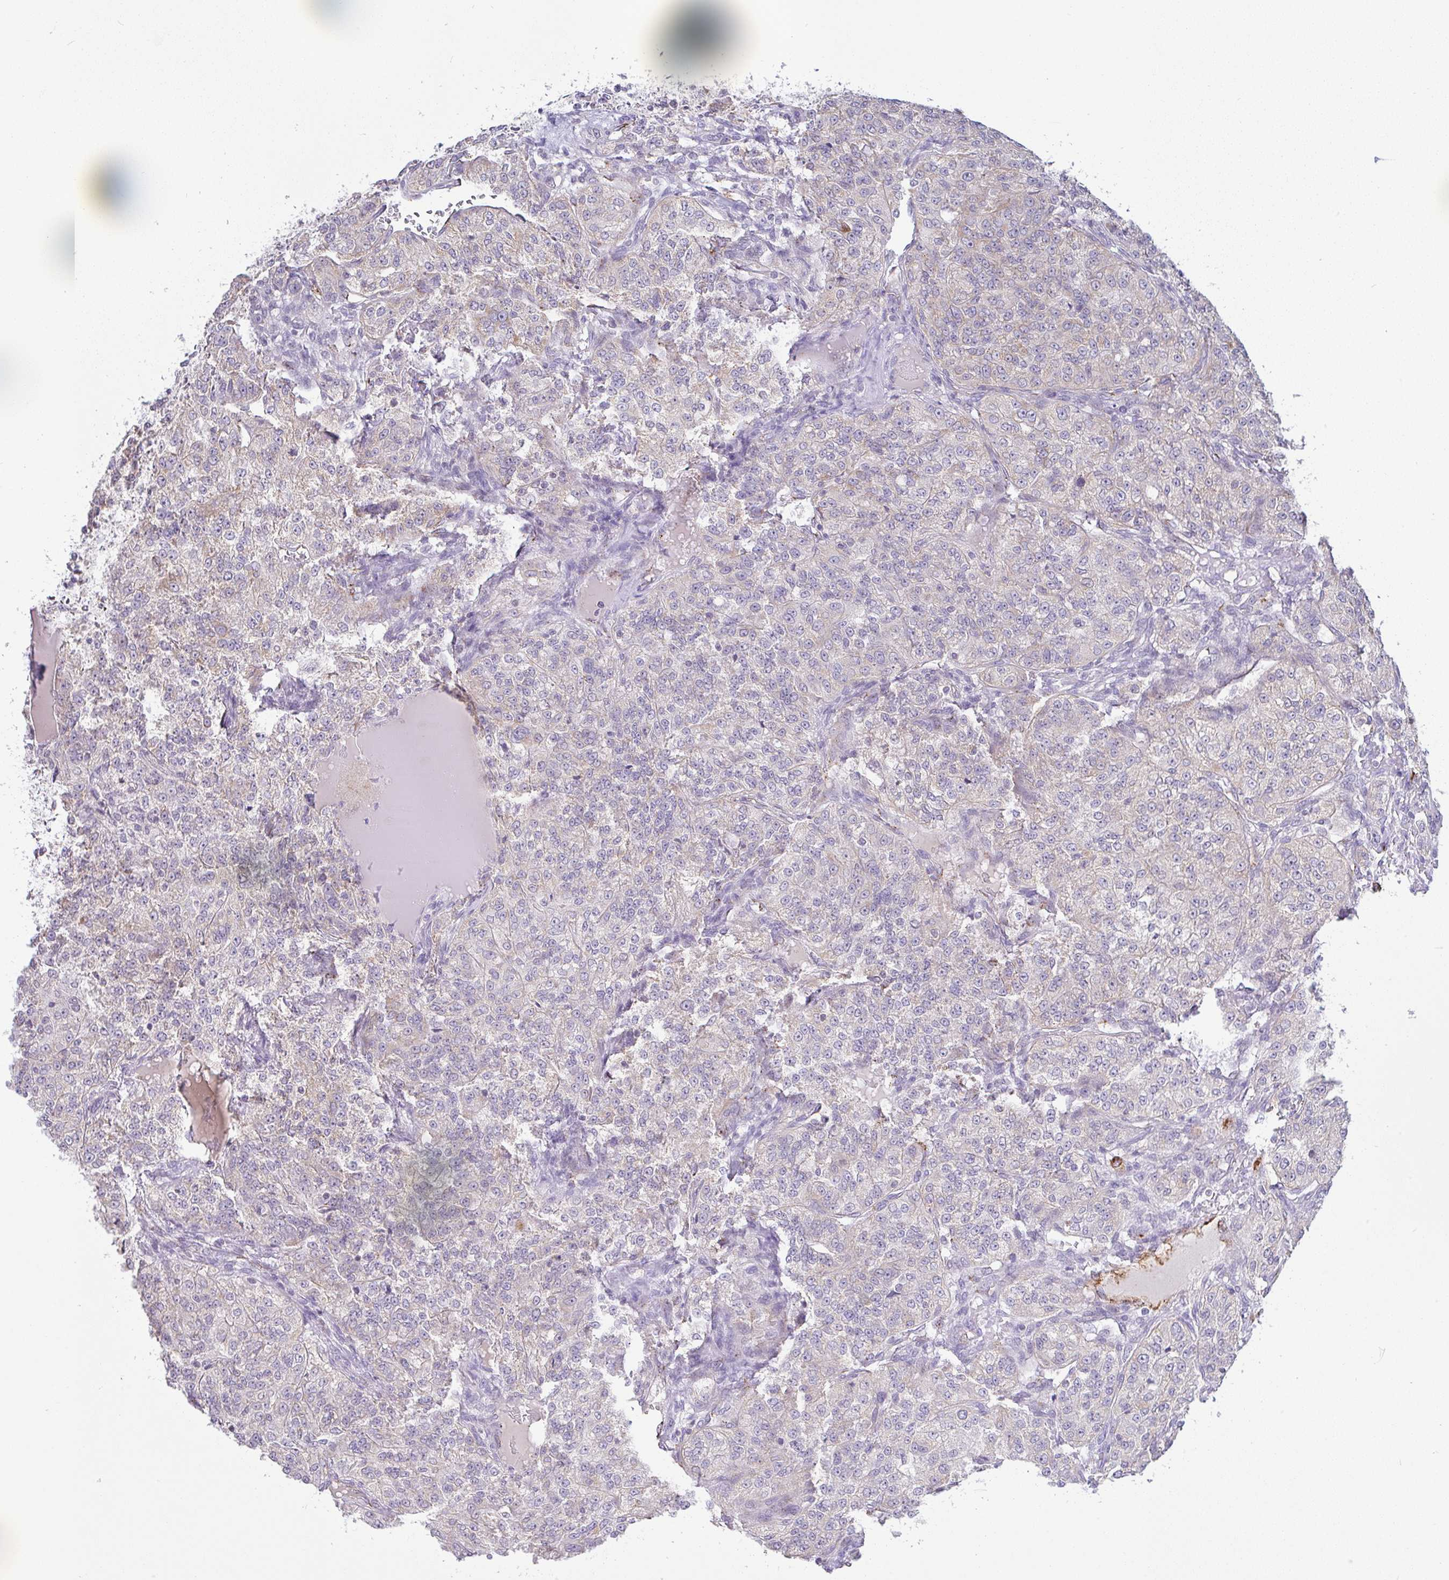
{"staining": {"intensity": "weak", "quantity": "<25%", "location": "cytoplasmic/membranous"}, "tissue": "renal cancer", "cell_type": "Tumor cells", "image_type": "cancer", "snomed": [{"axis": "morphology", "description": "Adenocarcinoma, NOS"}, {"axis": "topography", "description": "Kidney"}], "caption": "Tumor cells are negative for brown protein staining in renal cancer.", "gene": "PLCD4", "patient": {"sex": "female", "age": 63}}